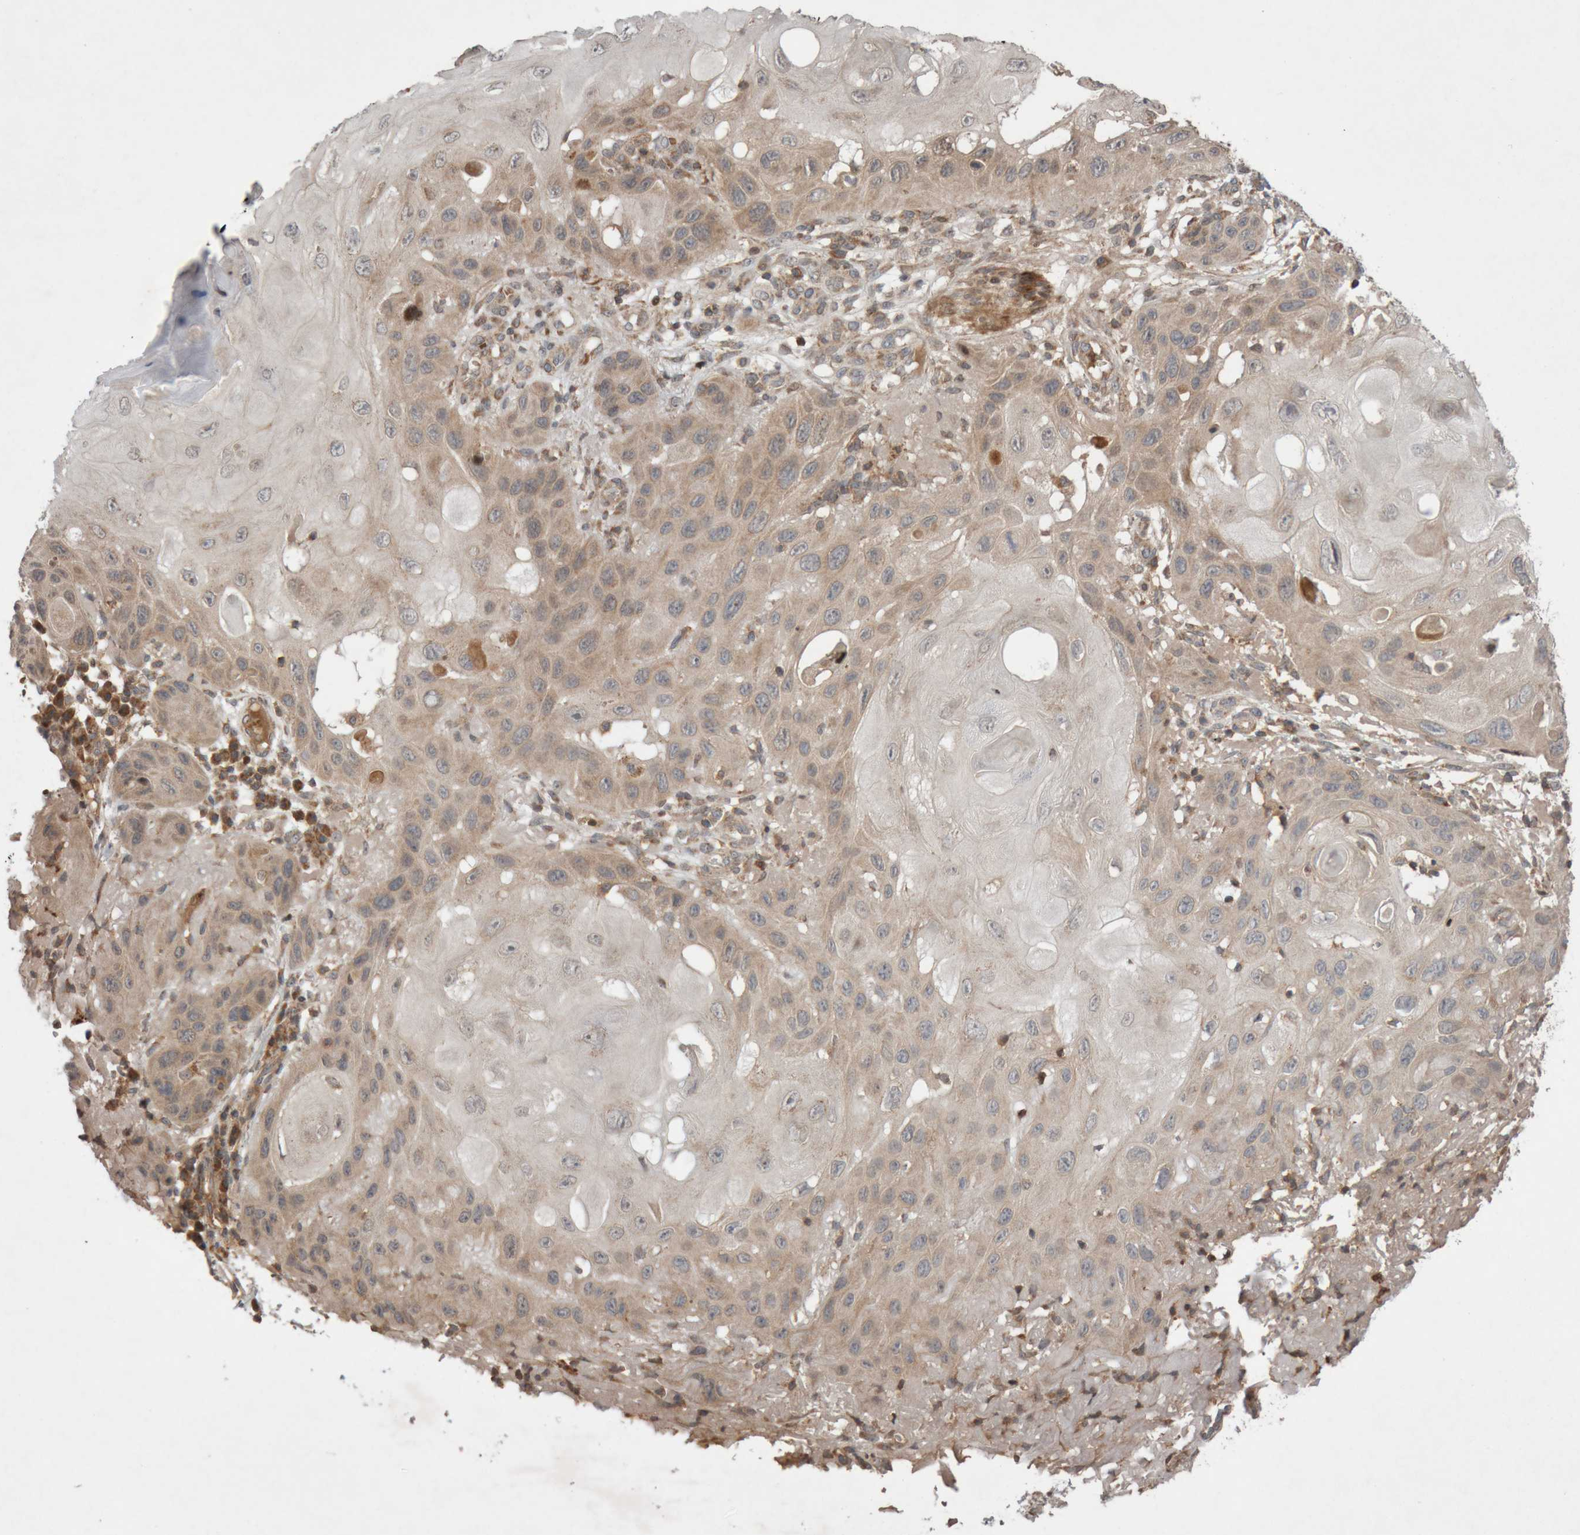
{"staining": {"intensity": "weak", "quantity": "25%-75%", "location": "cytoplasmic/membranous"}, "tissue": "skin cancer", "cell_type": "Tumor cells", "image_type": "cancer", "snomed": [{"axis": "morphology", "description": "Normal tissue, NOS"}, {"axis": "morphology", "description": "Squamous cell carcinoma, NOS"}, {"axis": "topography", "description": "Skin"}], "caption": "The image exhibits staining of skin squamous cell carcinoma, revealing weak cytoplasmic/membranous protein expression (brown color) within tumor cells.", "gene": "KIF21B", "patient": {"sex": "female", "age": 96}}